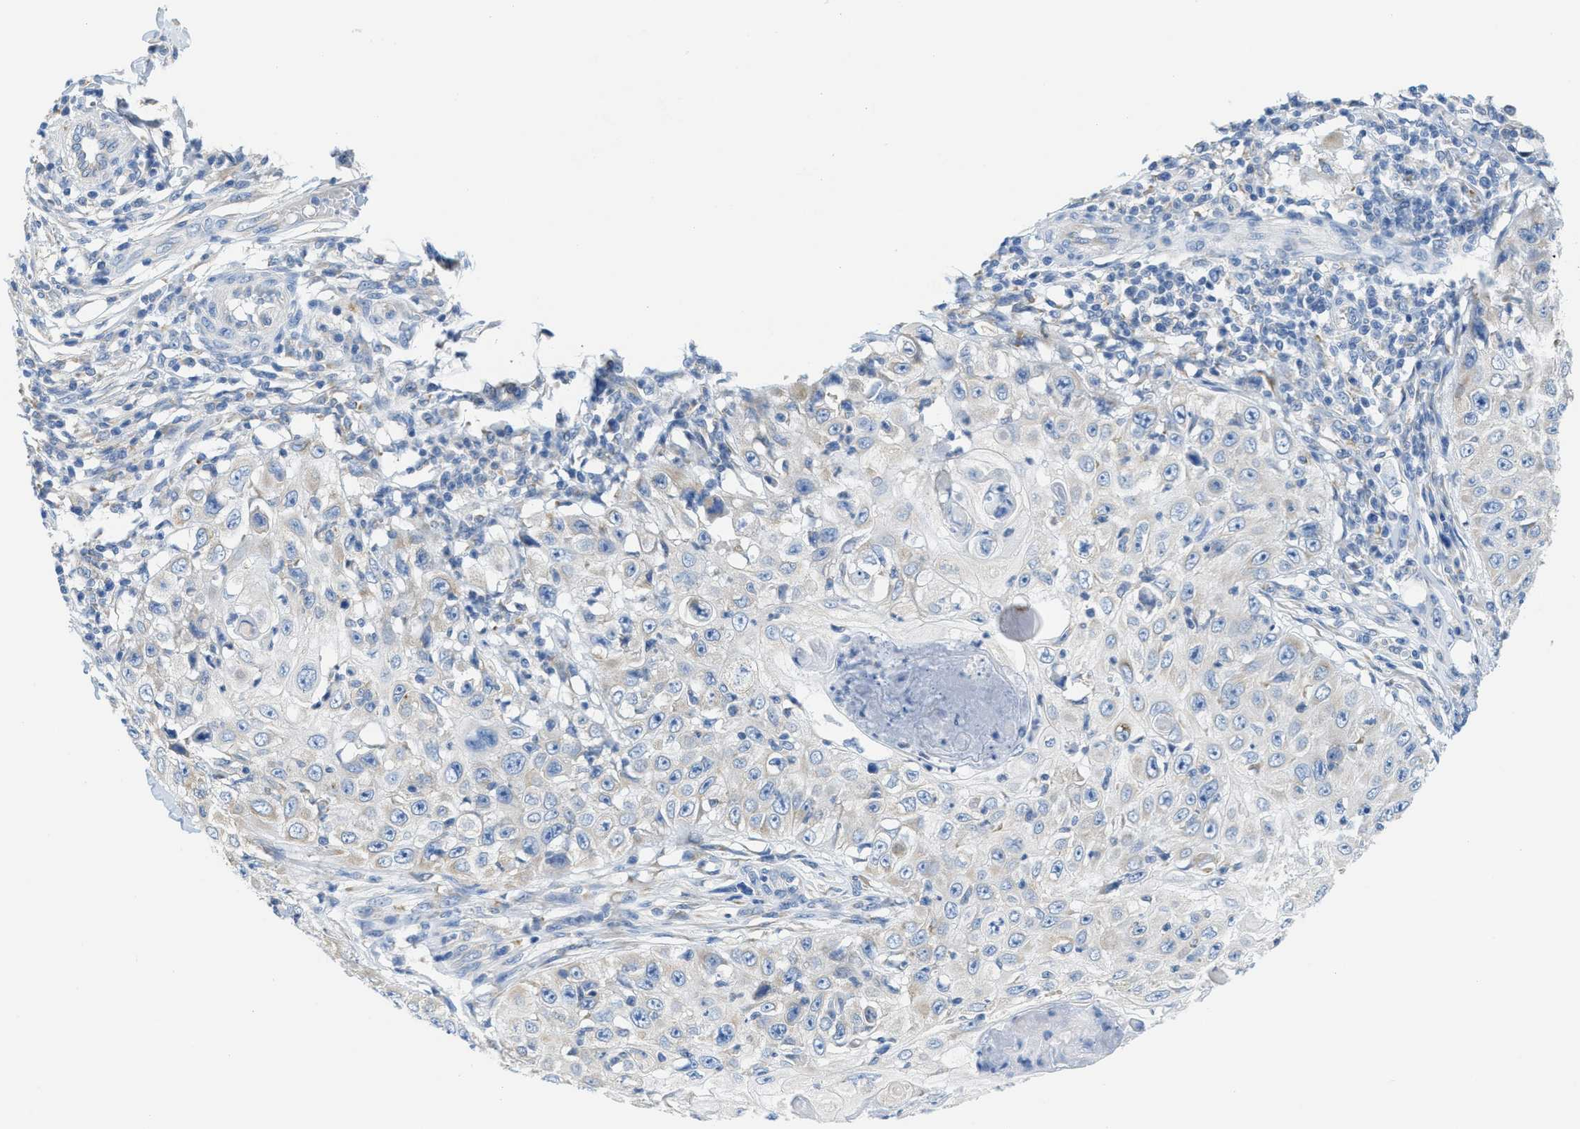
{"staining": {"intensity": "negative", "quantity": "none", "location": "none"}, "tissue": "skin cancer", "cell_type": "Tumor cells", "image_type": "cancer", "snomed": [{"axis": "morphology", "description": "Squamous cell carcinoma, NOS"}, {"axis": "topography", "description": "Skin"}], "caption": "Histopathology image shows no significant protein positivity in tumor cells of skin cancer (squamous cell carcinoma). The staining is performed using DAB brown chromogen with nuclei counter-stained in using hematoxylin.", "gene": "PTDSS1", "patient": {"sex": "male", "age": 86}}